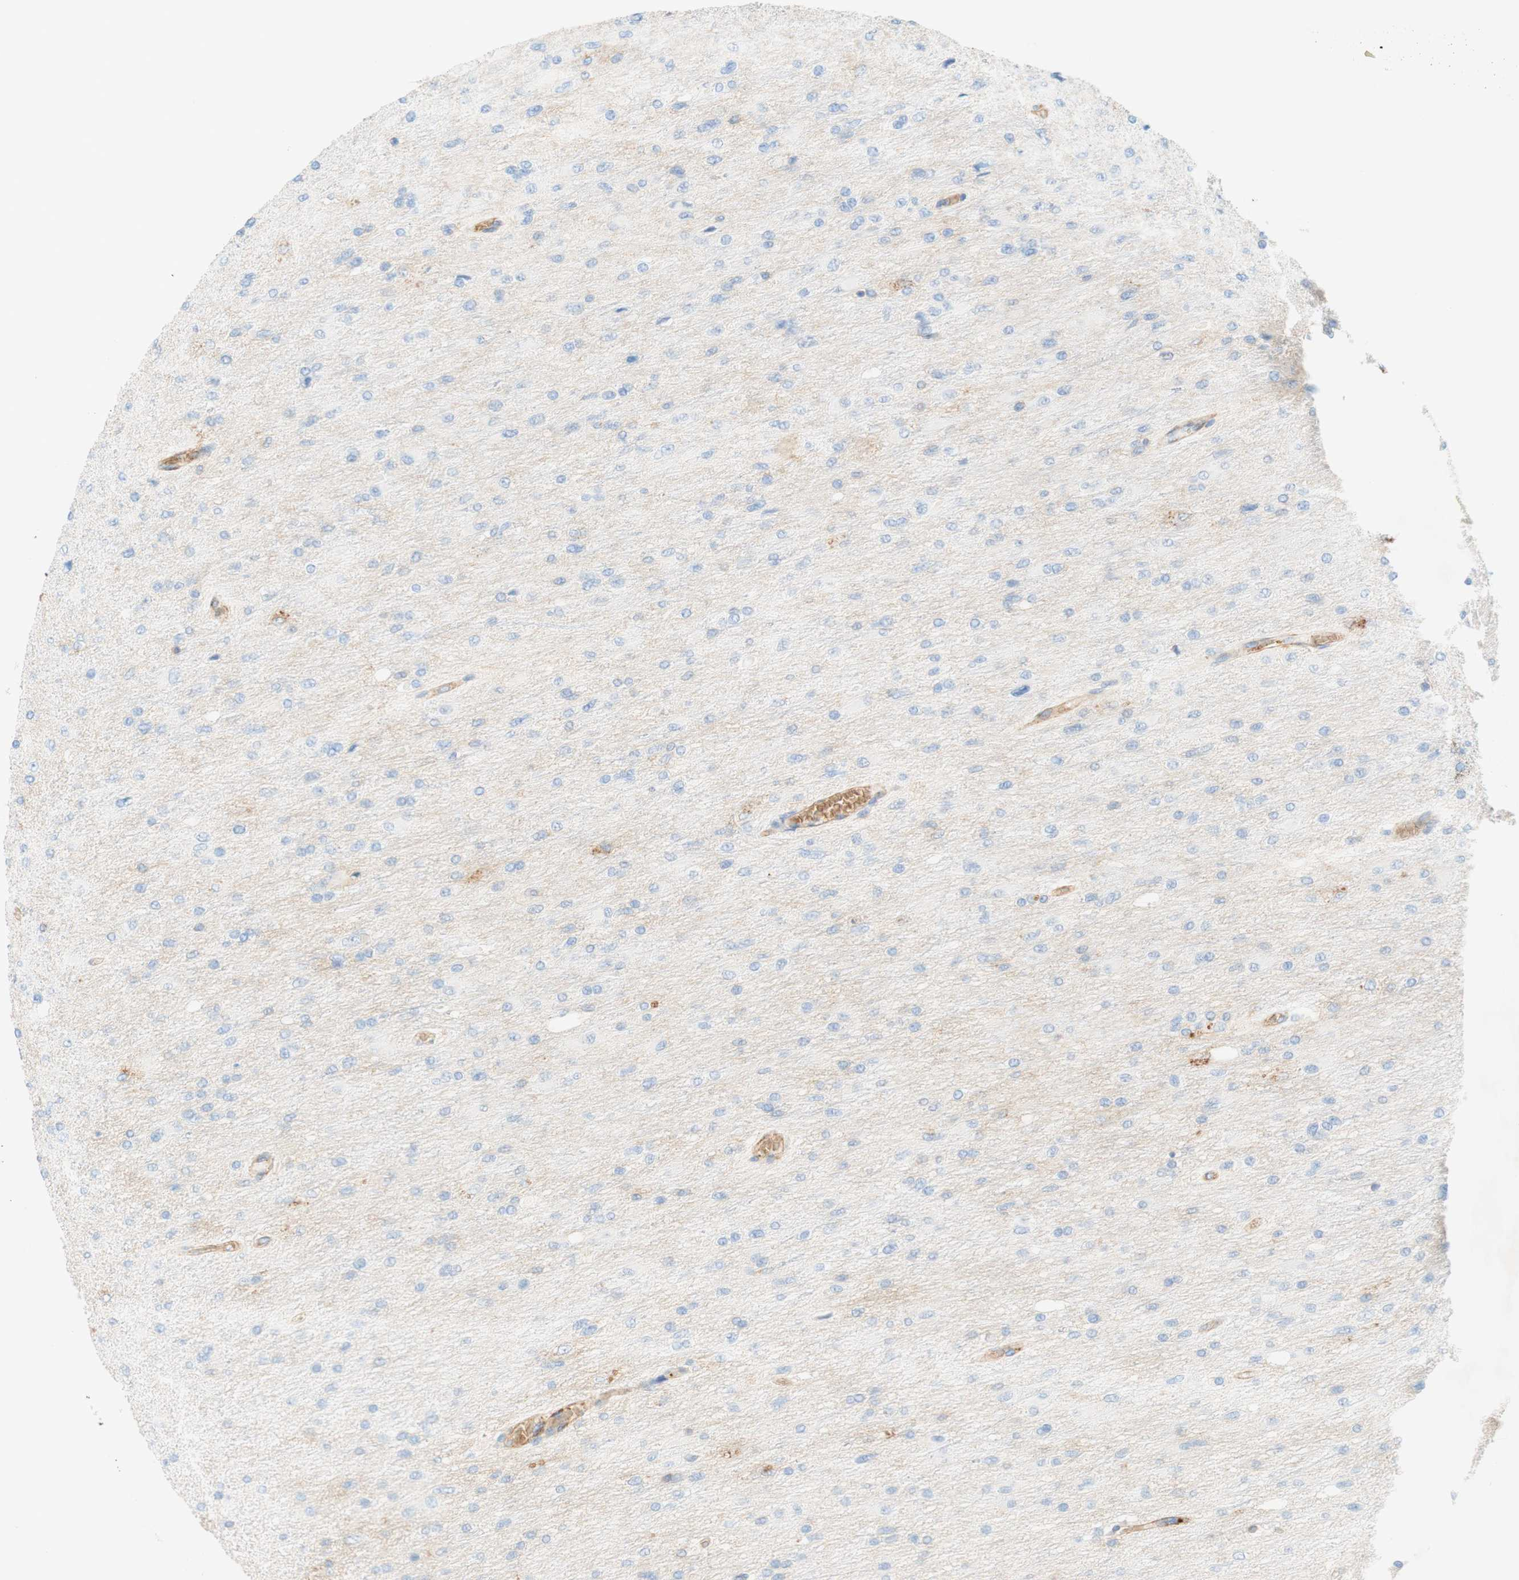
{"staining": {"intensity": "negative", "quantity": "none", "location": "none"}, "tissue": "glioma", "cell_type": "Tumor cells", "image_type": "cancer", "snomed": [{"axis": "morphology", "description": "Glioma, malignant, High grade"}, {"axis": "topography", "description": "Cerebral cortex"}], "caption": "An image of human malignant high-grade glioma is negative for staining in tumor cells.", "gene": "STOM", "patient": {"sex": "female", "age": 36}}